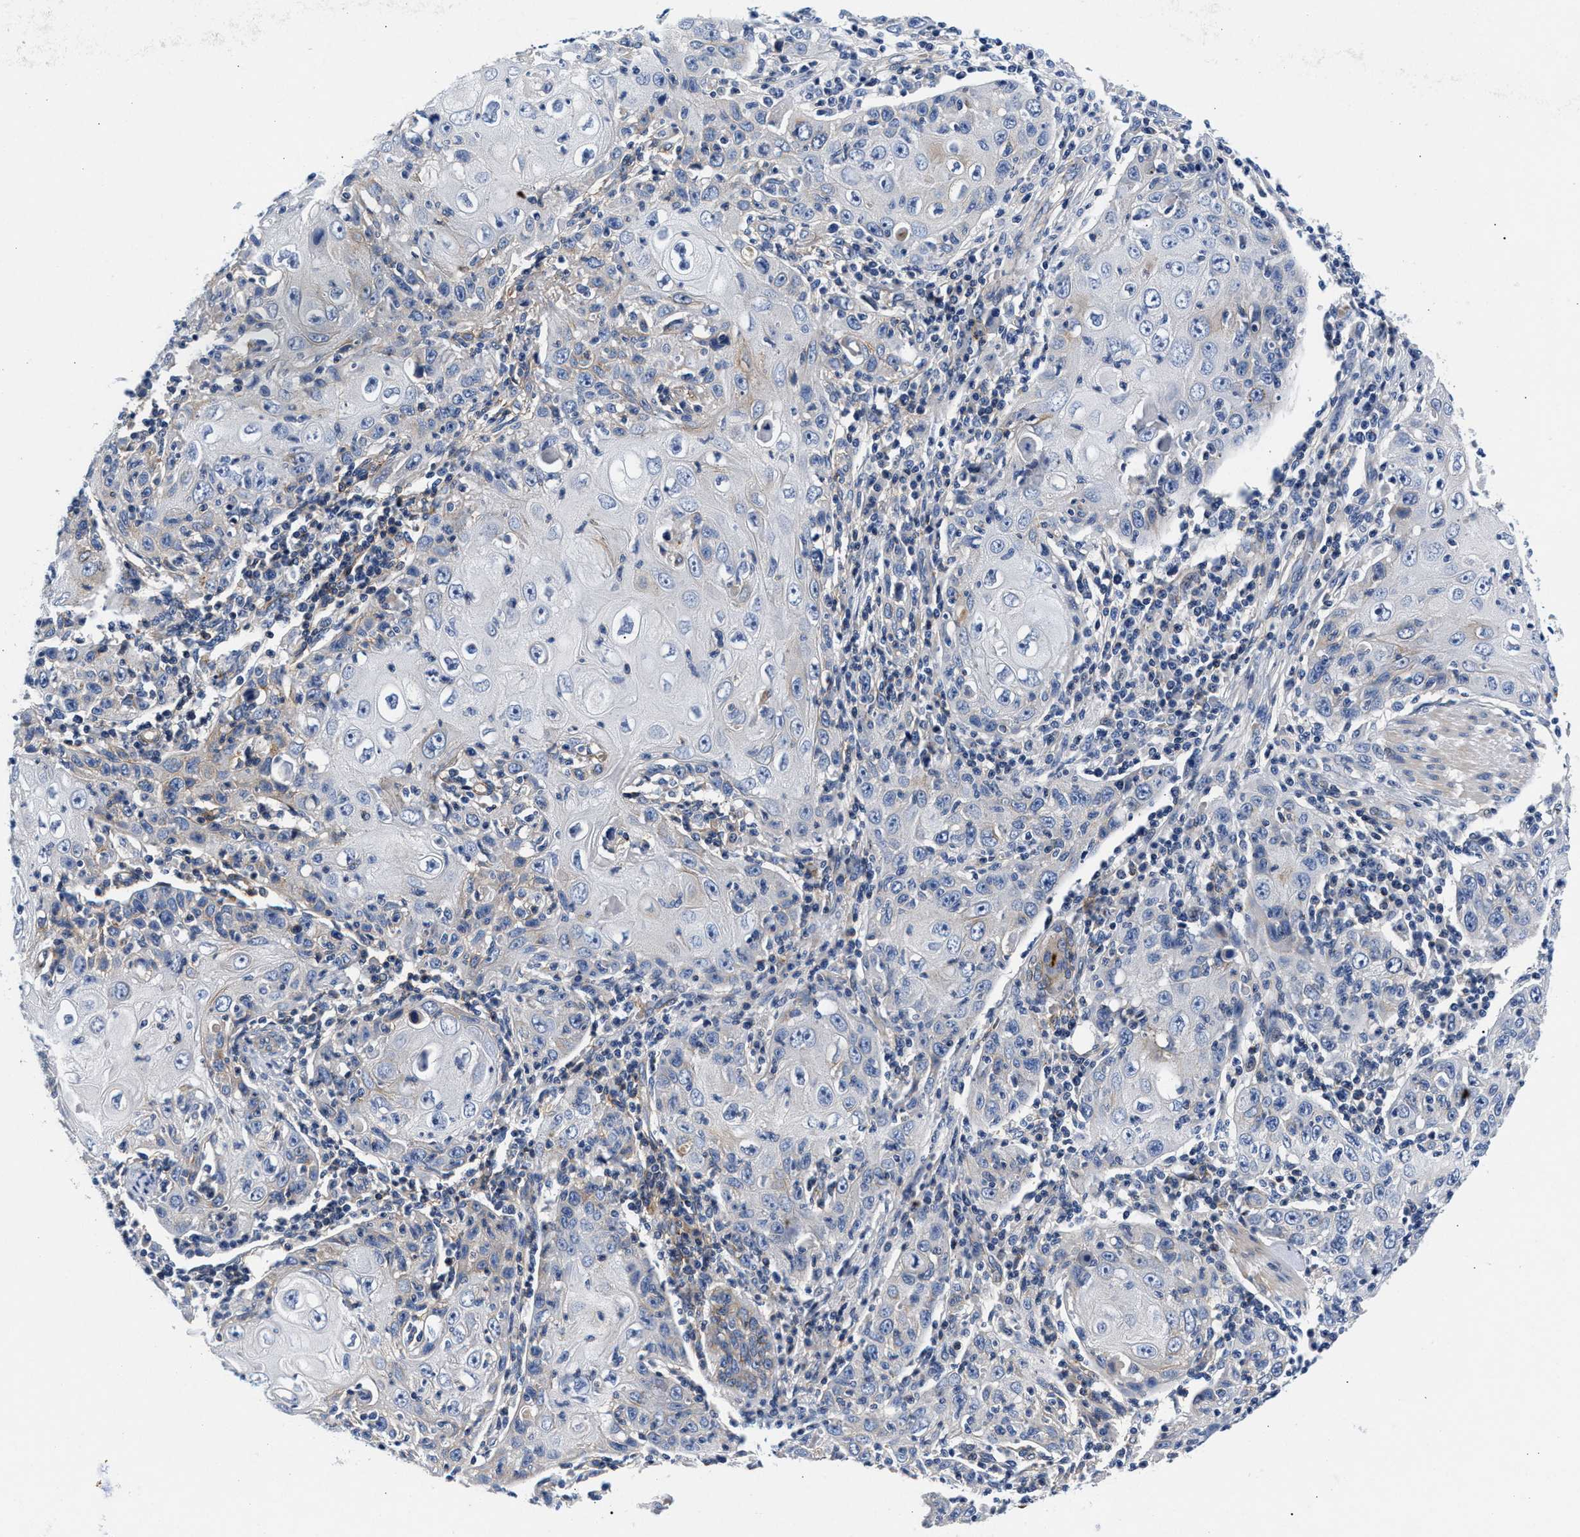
{"staining": {"intensity": "negative", "quantity": "none", "location": "none"}, "tissue": "skin cancer", "cell_type": "Tumor cells", "image_type": "cancer", "snomed": [{"axis": "morphology", "description": "Squamous cell carcinoma, NOS"}, {"axis": "topography", "description": "Skin"}], "caption": "Immunohistochemical staining of skin cancer displays no significant positivity in tumor cells. Nuclei are stained in blue.", "gene": "P2RY4", "patient": {"sex": "female", "age": 88}}